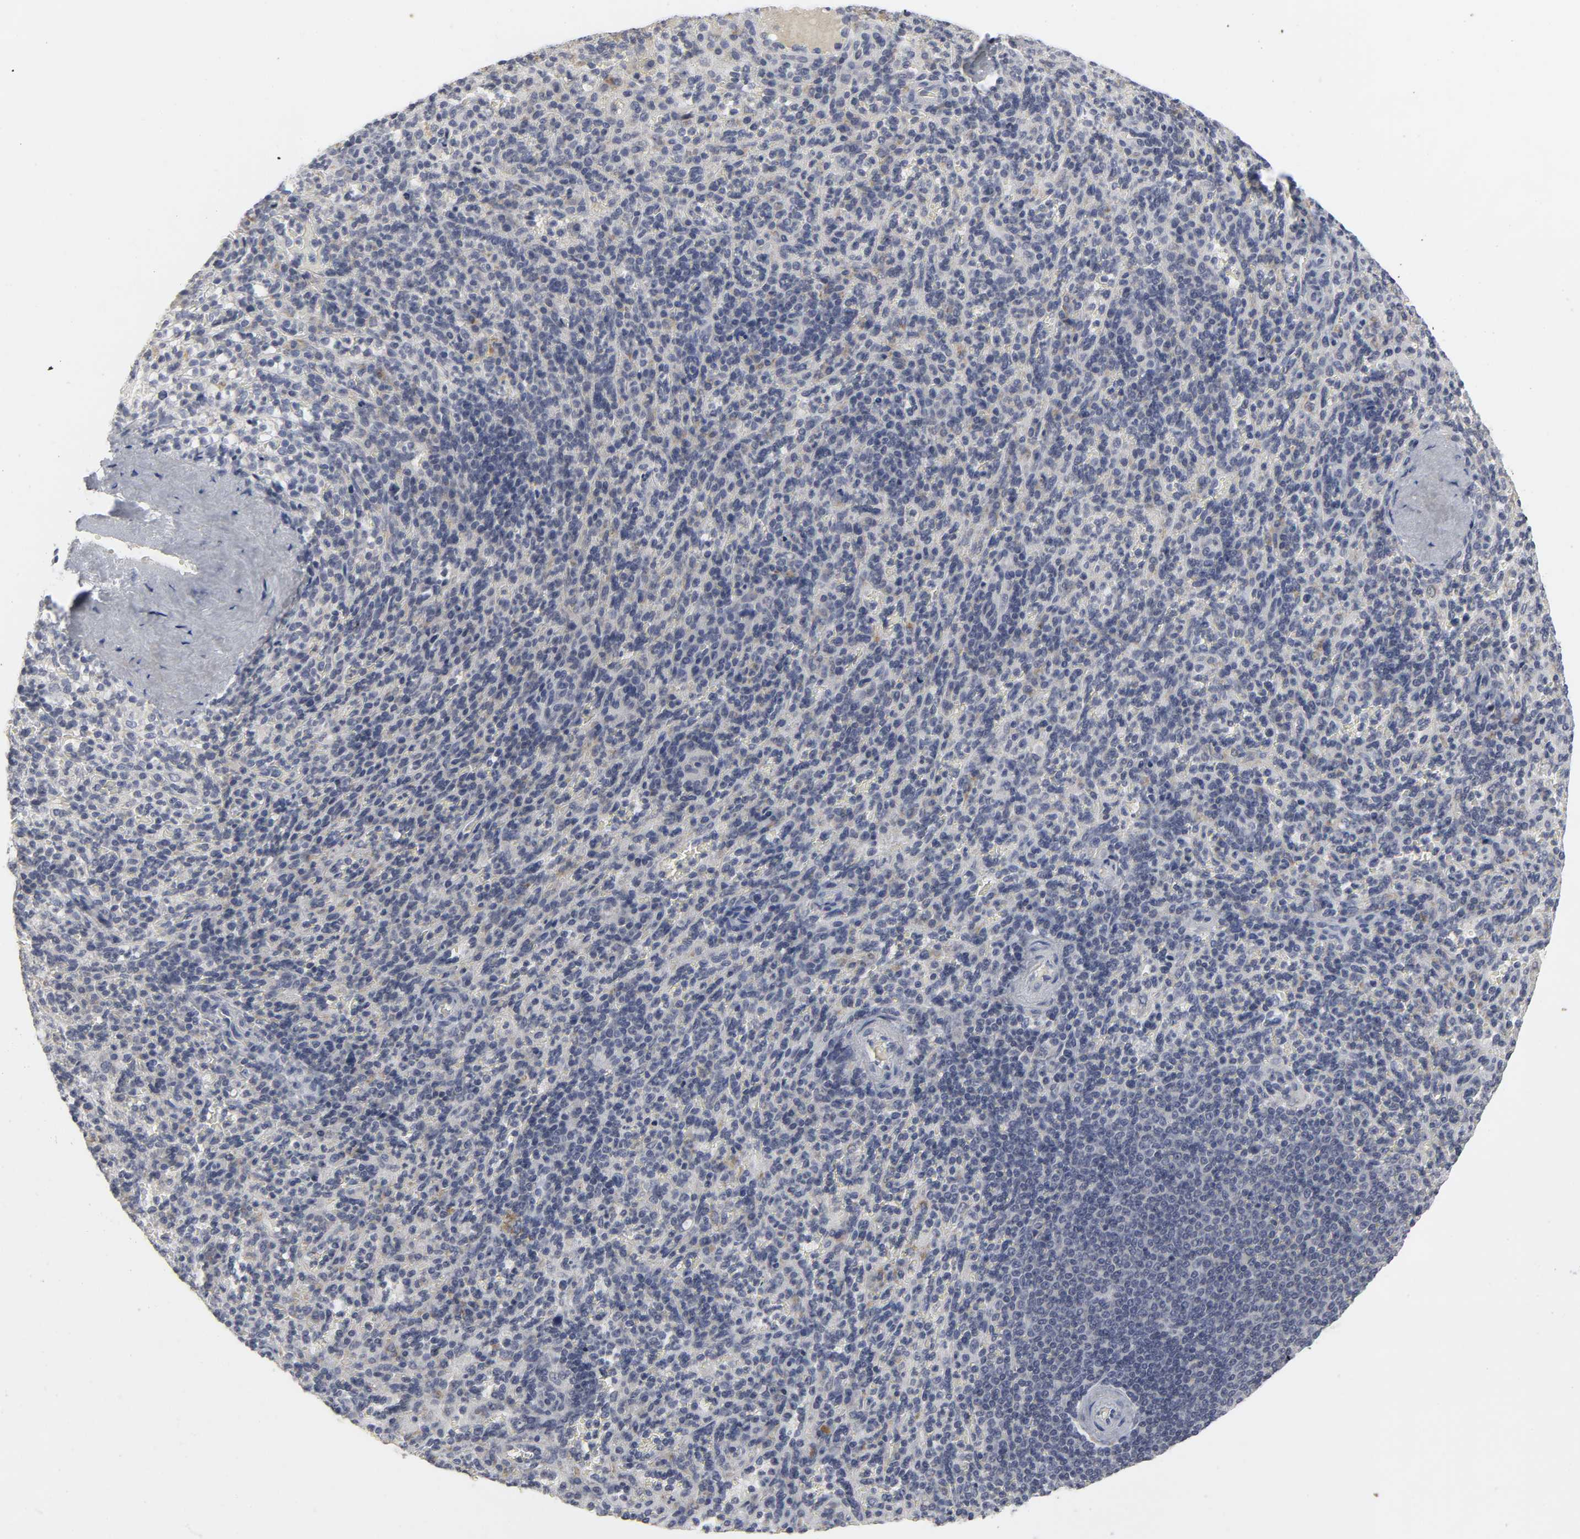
{"staining": {"intensity": "negative", "quantity": "none", "location": "none"}, "tissue": "spleen", "cell_type": "Cells in red pulp", "image_type": "normal", "snomed": [{"axis": "morphology", "description": "Normal tissue, NOS"}, {"axis": "topography", "description": "Spleen"}], "caption": "DAB (3,3'-diaminobenzidine) immunohistochemical staining of normal human spleen demonstrates no significant positivity in cells in red pulp.", "gene": "TCAP", "patient": {"sex": "male", "age": 36}}